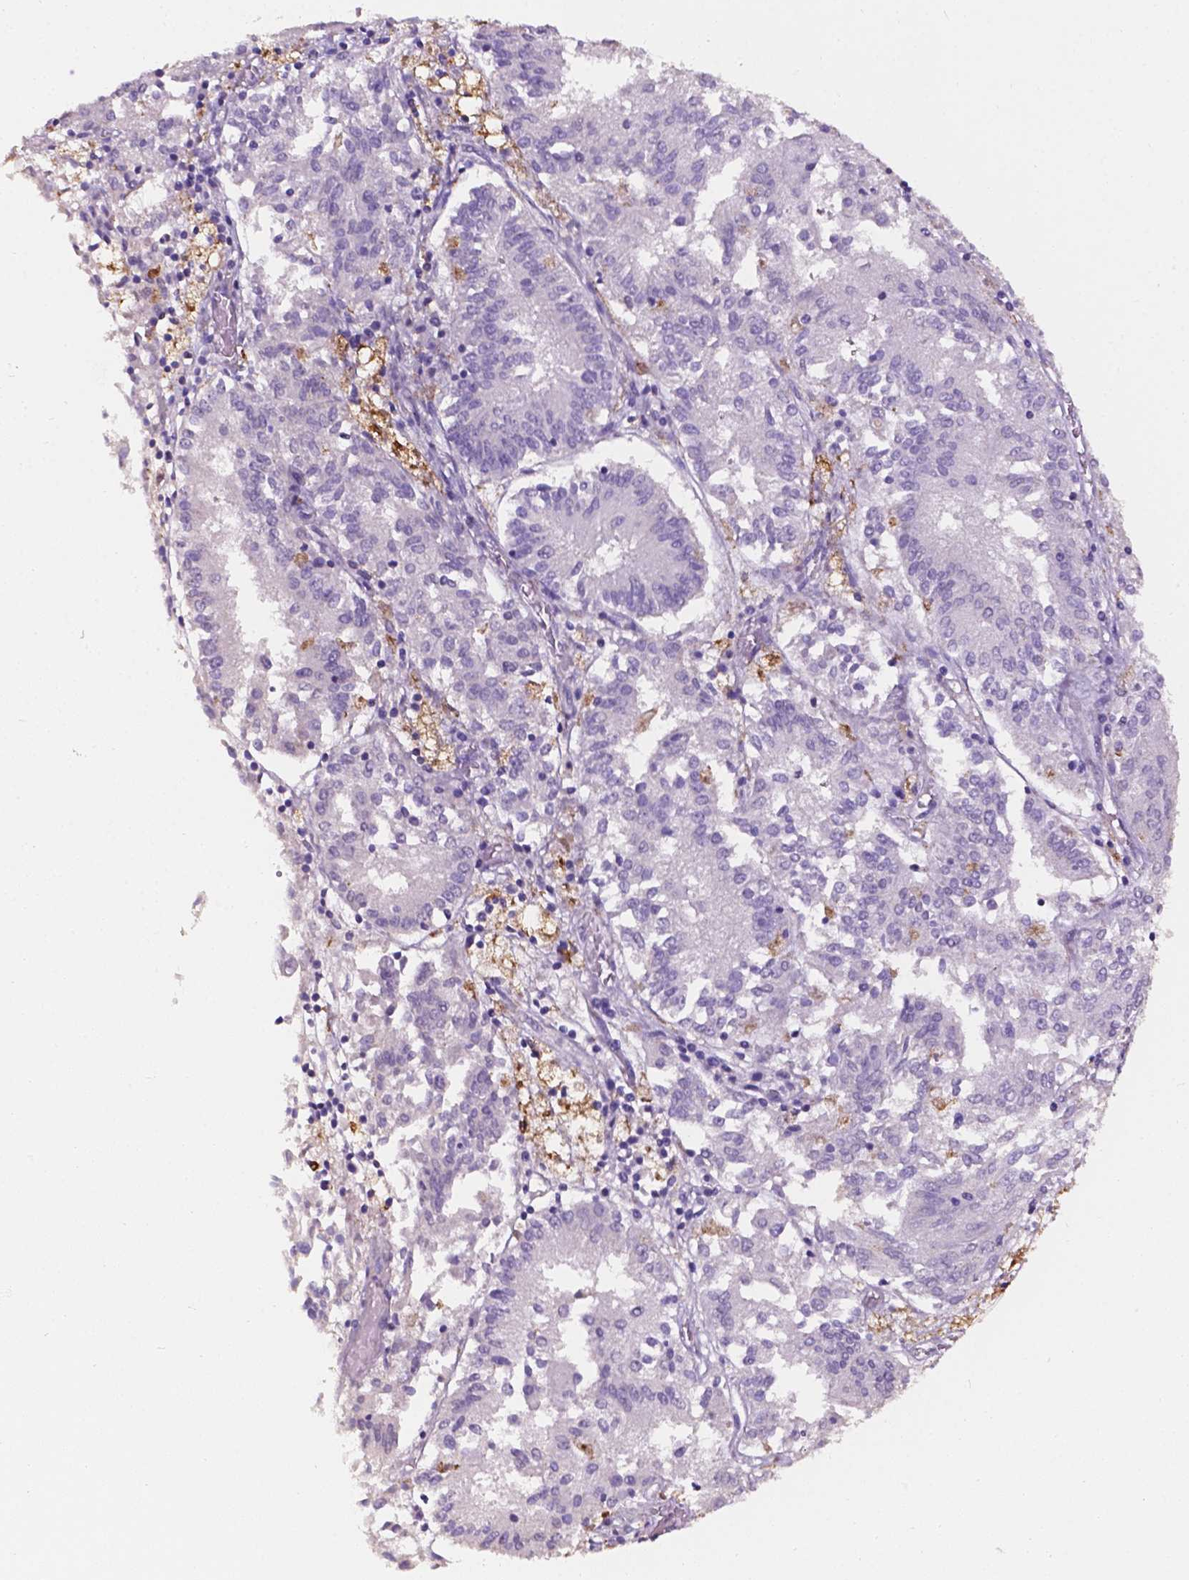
{"staining": {"intensity": "negative", "quantity": "none", "location": "none"}, "tissue": "endometrial cancer", "cell_type": "Tumor cells", "image_type": "cancer", "snomed": [{"axis": "morphology", "description": "Adenocarcinoma, NOS"}, {"axis": "topography", "description": "Endometrium"}], "caption": "An image of human adenocarcinoma (endometrial) is negative for staining in tumor cells.", "gene": "APOE", "patient": {"sex": "female", "age": 54}}